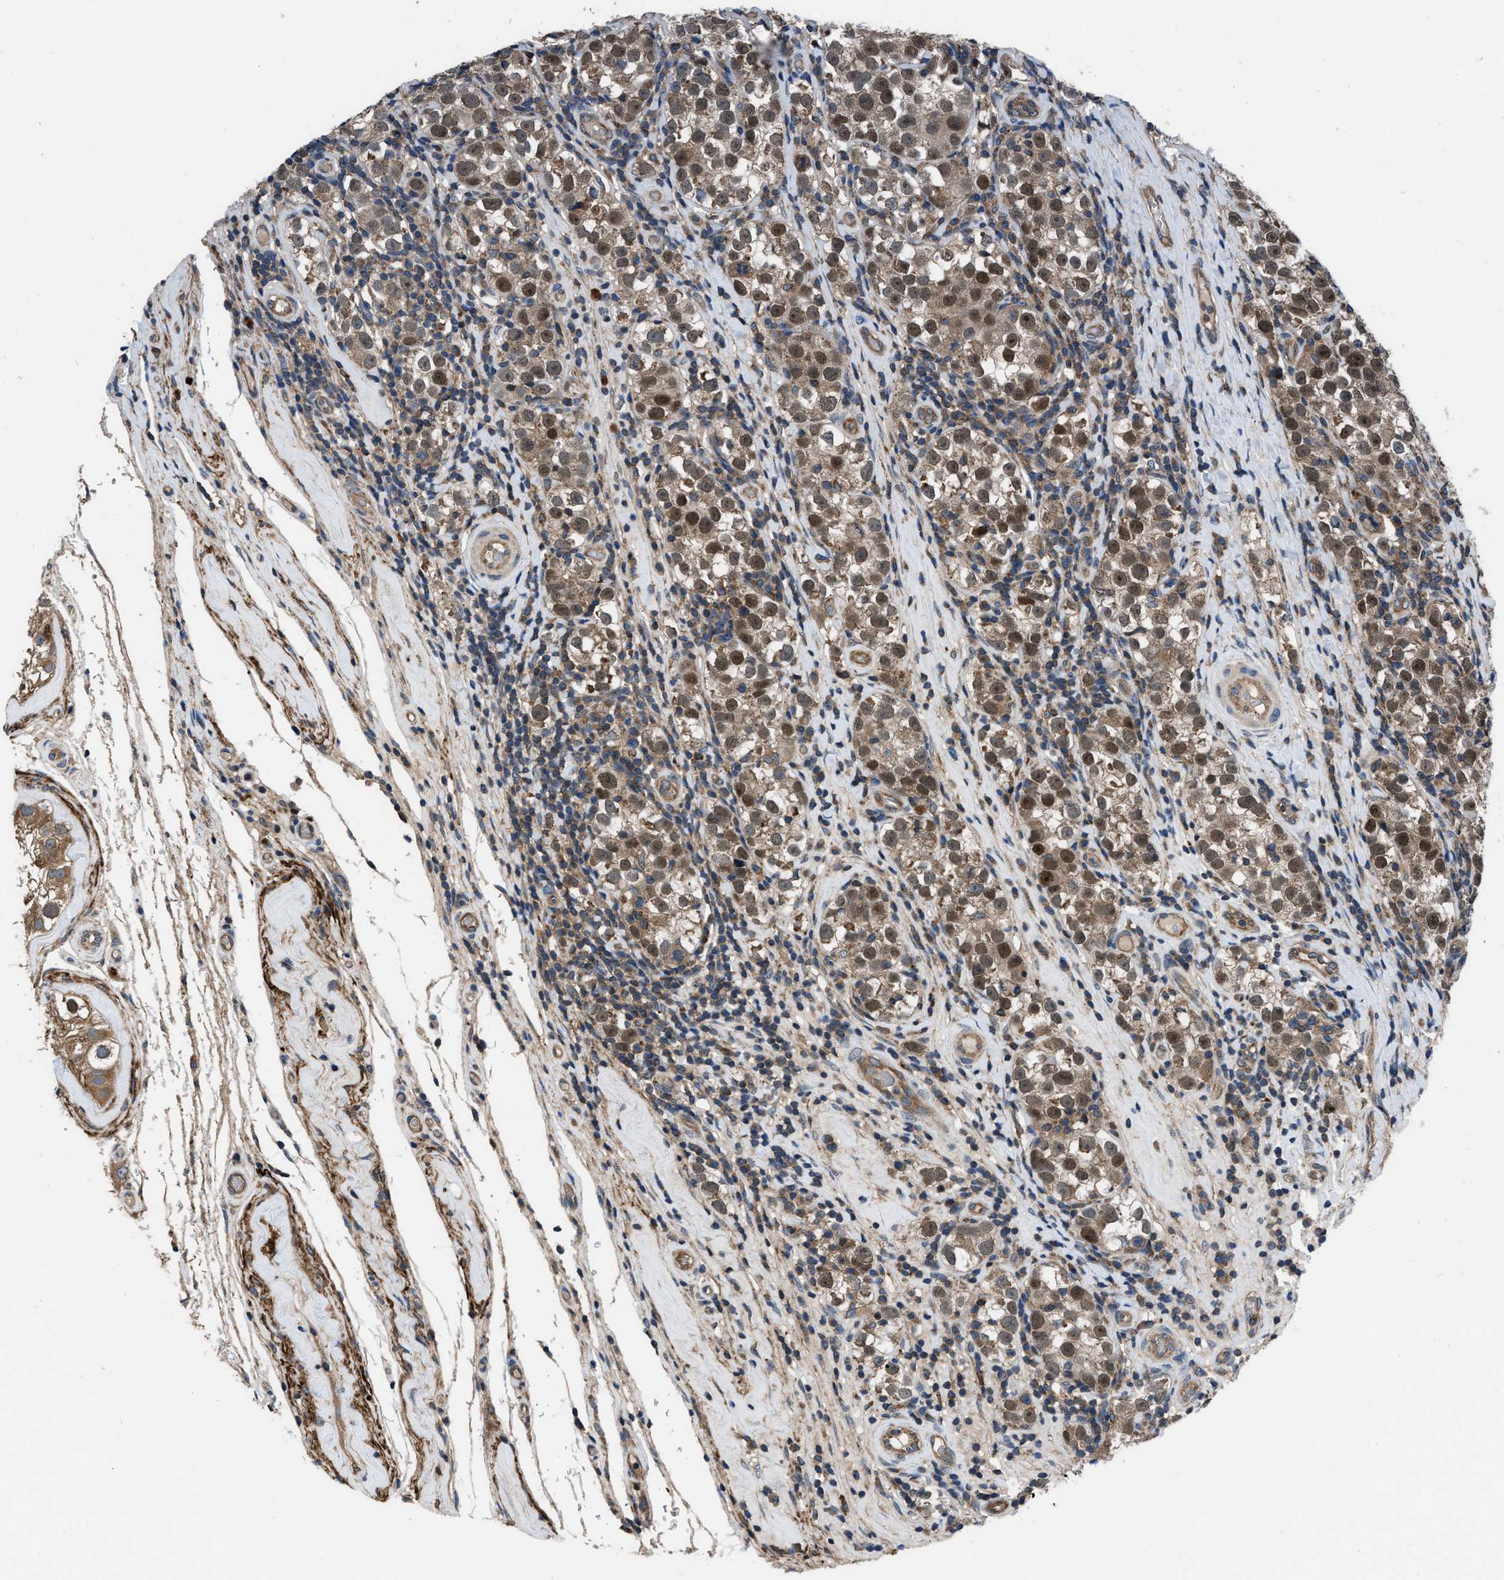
{"staining": {"intensity": "moderate", "quantity": ">75%", "location": "cytoplasmic/membranous,nuclear"}, "tissue": "testis cancer", "cell_type": "Tumor cells", "image_type": "cancer", "snomed": [{"axis": "morphology", "description": "Normal tissue, NOS"}, {"axis": "morphology", "description": "Seminoma, NOS"}, {"axis": "topography", "description": "Testis"}], "caption": "Seminoma (testis) stained with immunohistochemistry (IHC) shows moderate cytoplasmic/membranous and nuclear positivity in approximately >75% of tumor cells. The protein is shown in brown color, while the nuclei are stained blue.", "gene": "USP25", "patient": {"sex": "male", "age": 43}}